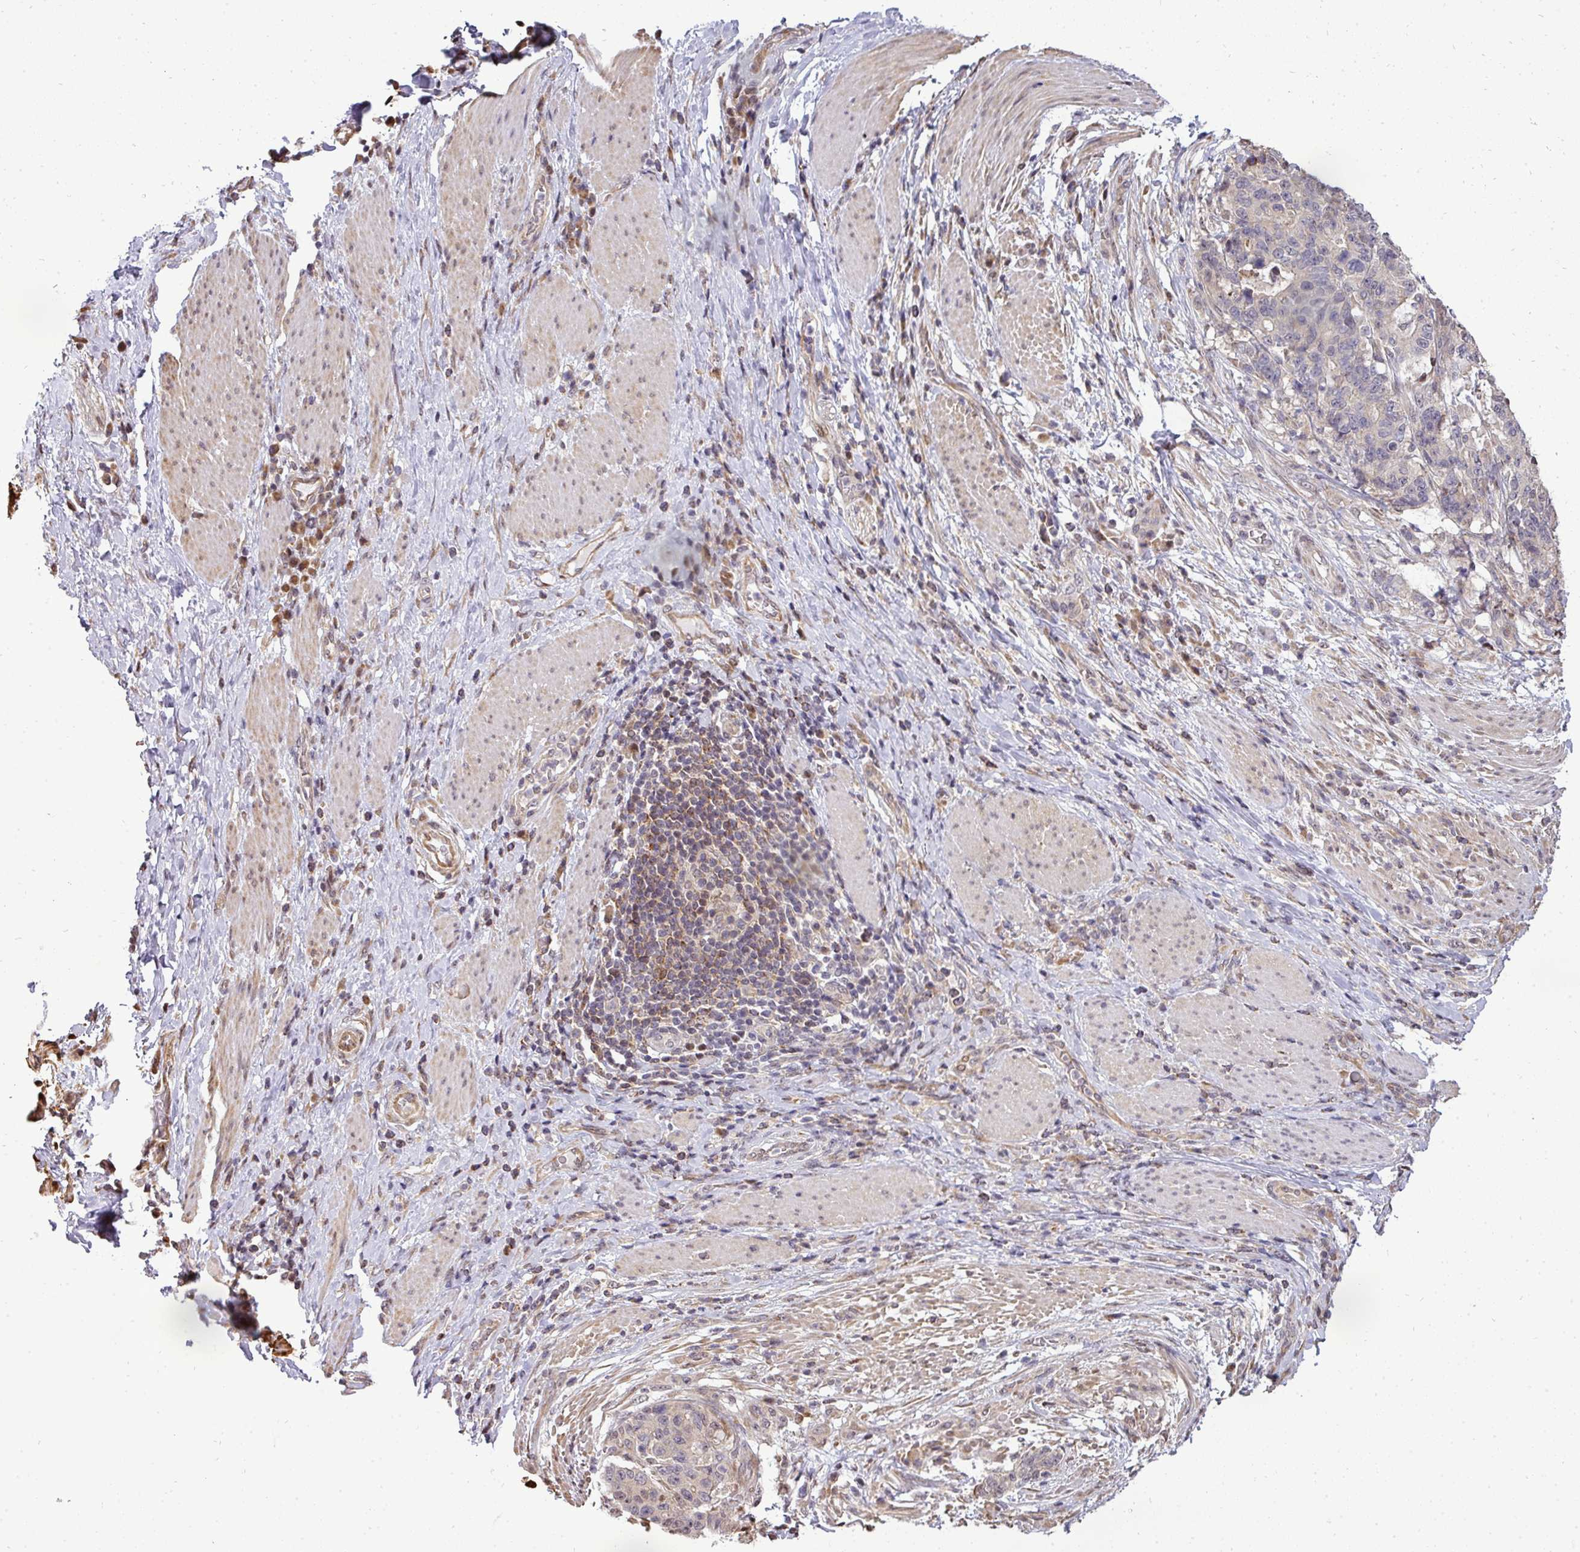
{"staining": {"intensity": "weak", "quantity": "<25%", "location": "cytoplasmic/membranous"}, "tissue": "stomach cancer", "cell_type": "Tumor cells", "image_type": "cancer", "snomed": [{"axis": "morphology", "description": "Normal tissue, NOS"}, {"axis": "morphology", "description": "Adenocarcinoma, NOS"}, {"axis": "topography", "description": "Stomach"}], "caption": "Human adenocarcinoma (stomach) stained for a protein using immunohistochemistry displays no positivity in tumor cells.", "gene": "PATZ1", "patient": {"sex": "female", "age": 64}}